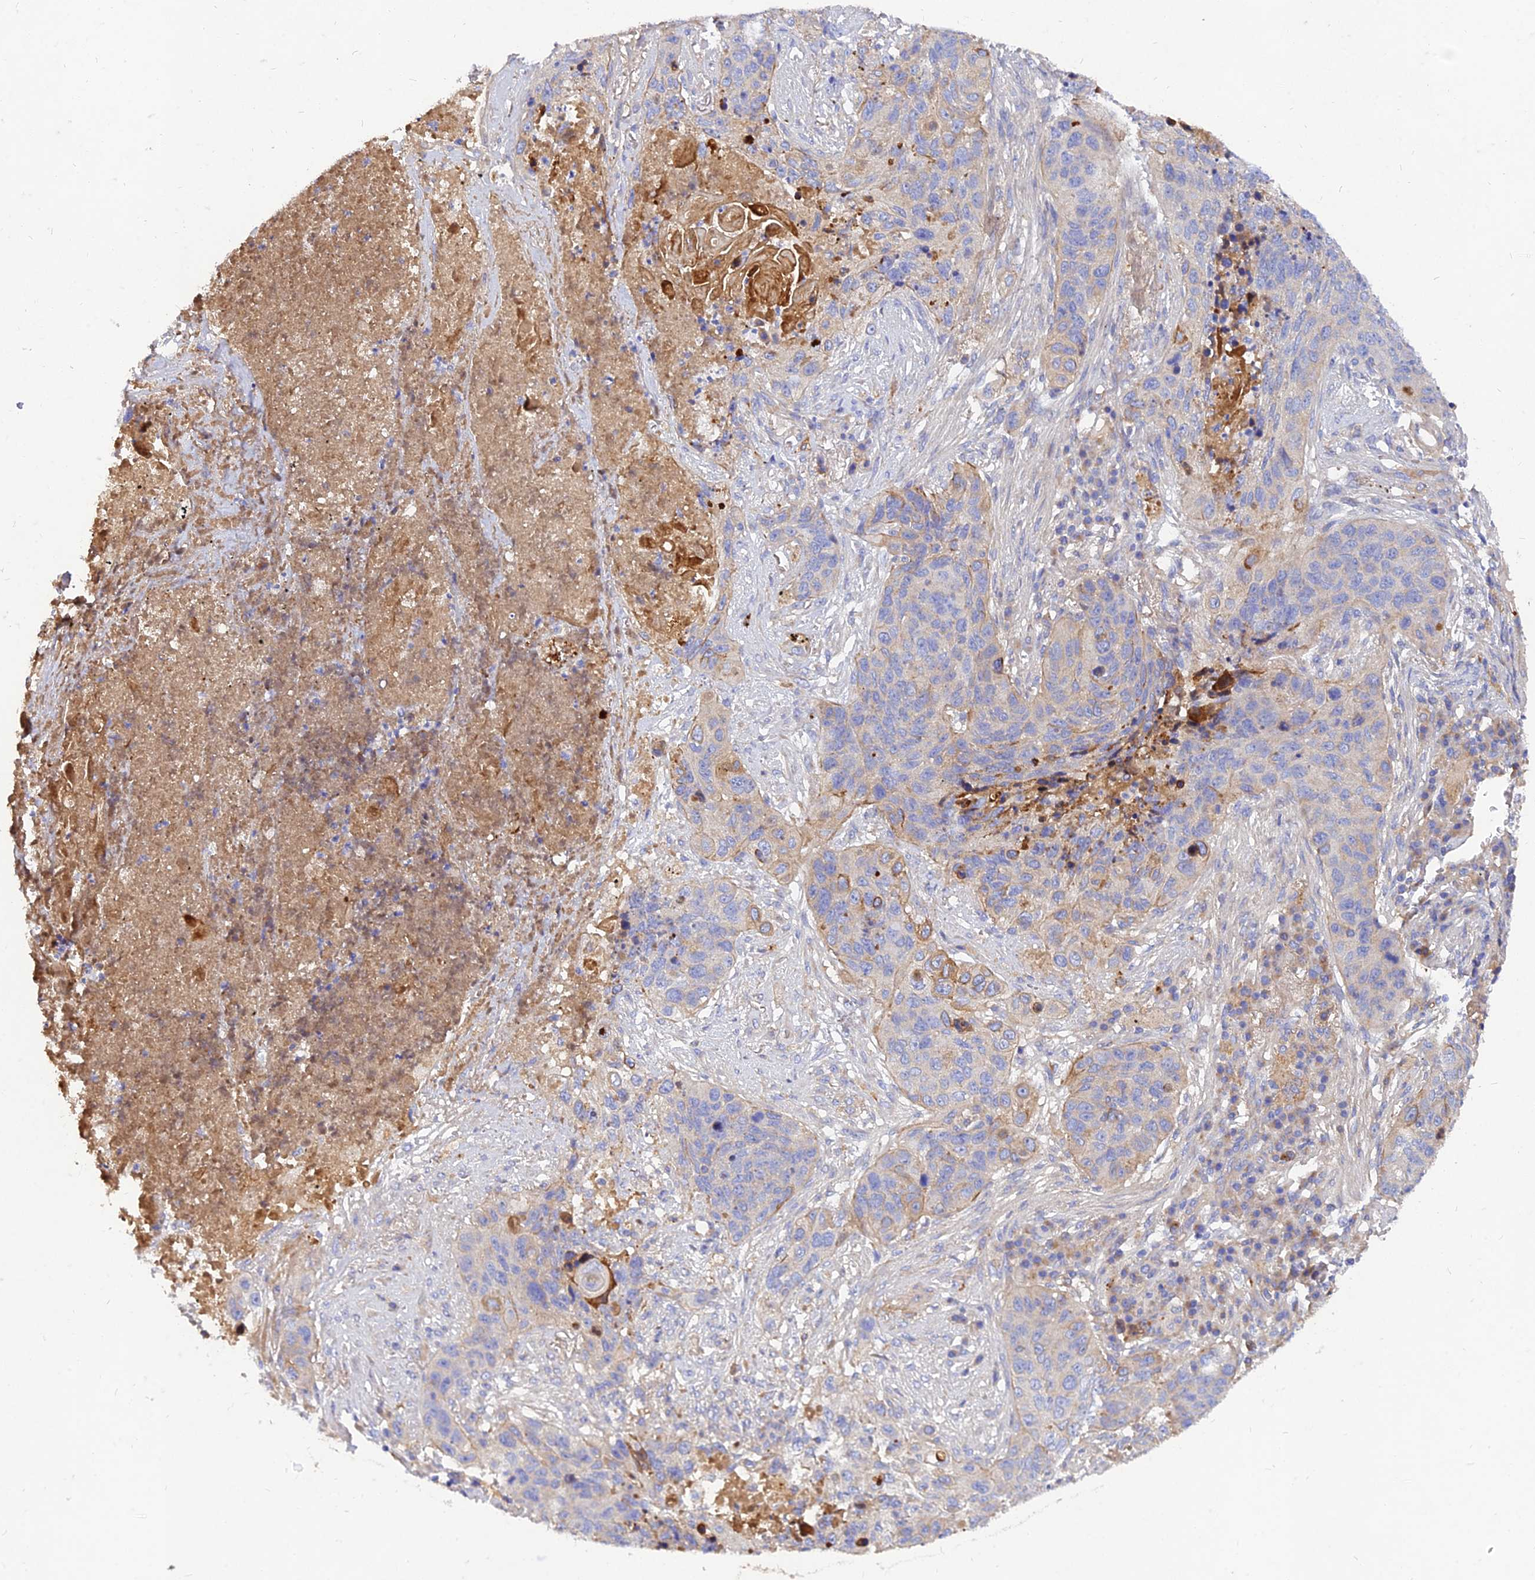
{"staining": {"intensity": "moderate", "quantity": "<25%", "location": "cytoplasmic/membranous"}, "tissue": "lung cancer", "cell_type": "Tumor cells", "image_type": "cancer", "snomed": [{"axis": "morphology", "description": "Squamous cell carcinoma, NOS"}, {"axis": "topography", "description": "Lung"}], "caption": "Immunohistochemistry (IHC) of lung squamous cell carcinoma displays low levels of moderate cytoplasmic/membranous expression in about <25% of tumor cells.", "gene": "MROH1", "patient": {"sex": "female", "age": 63}}